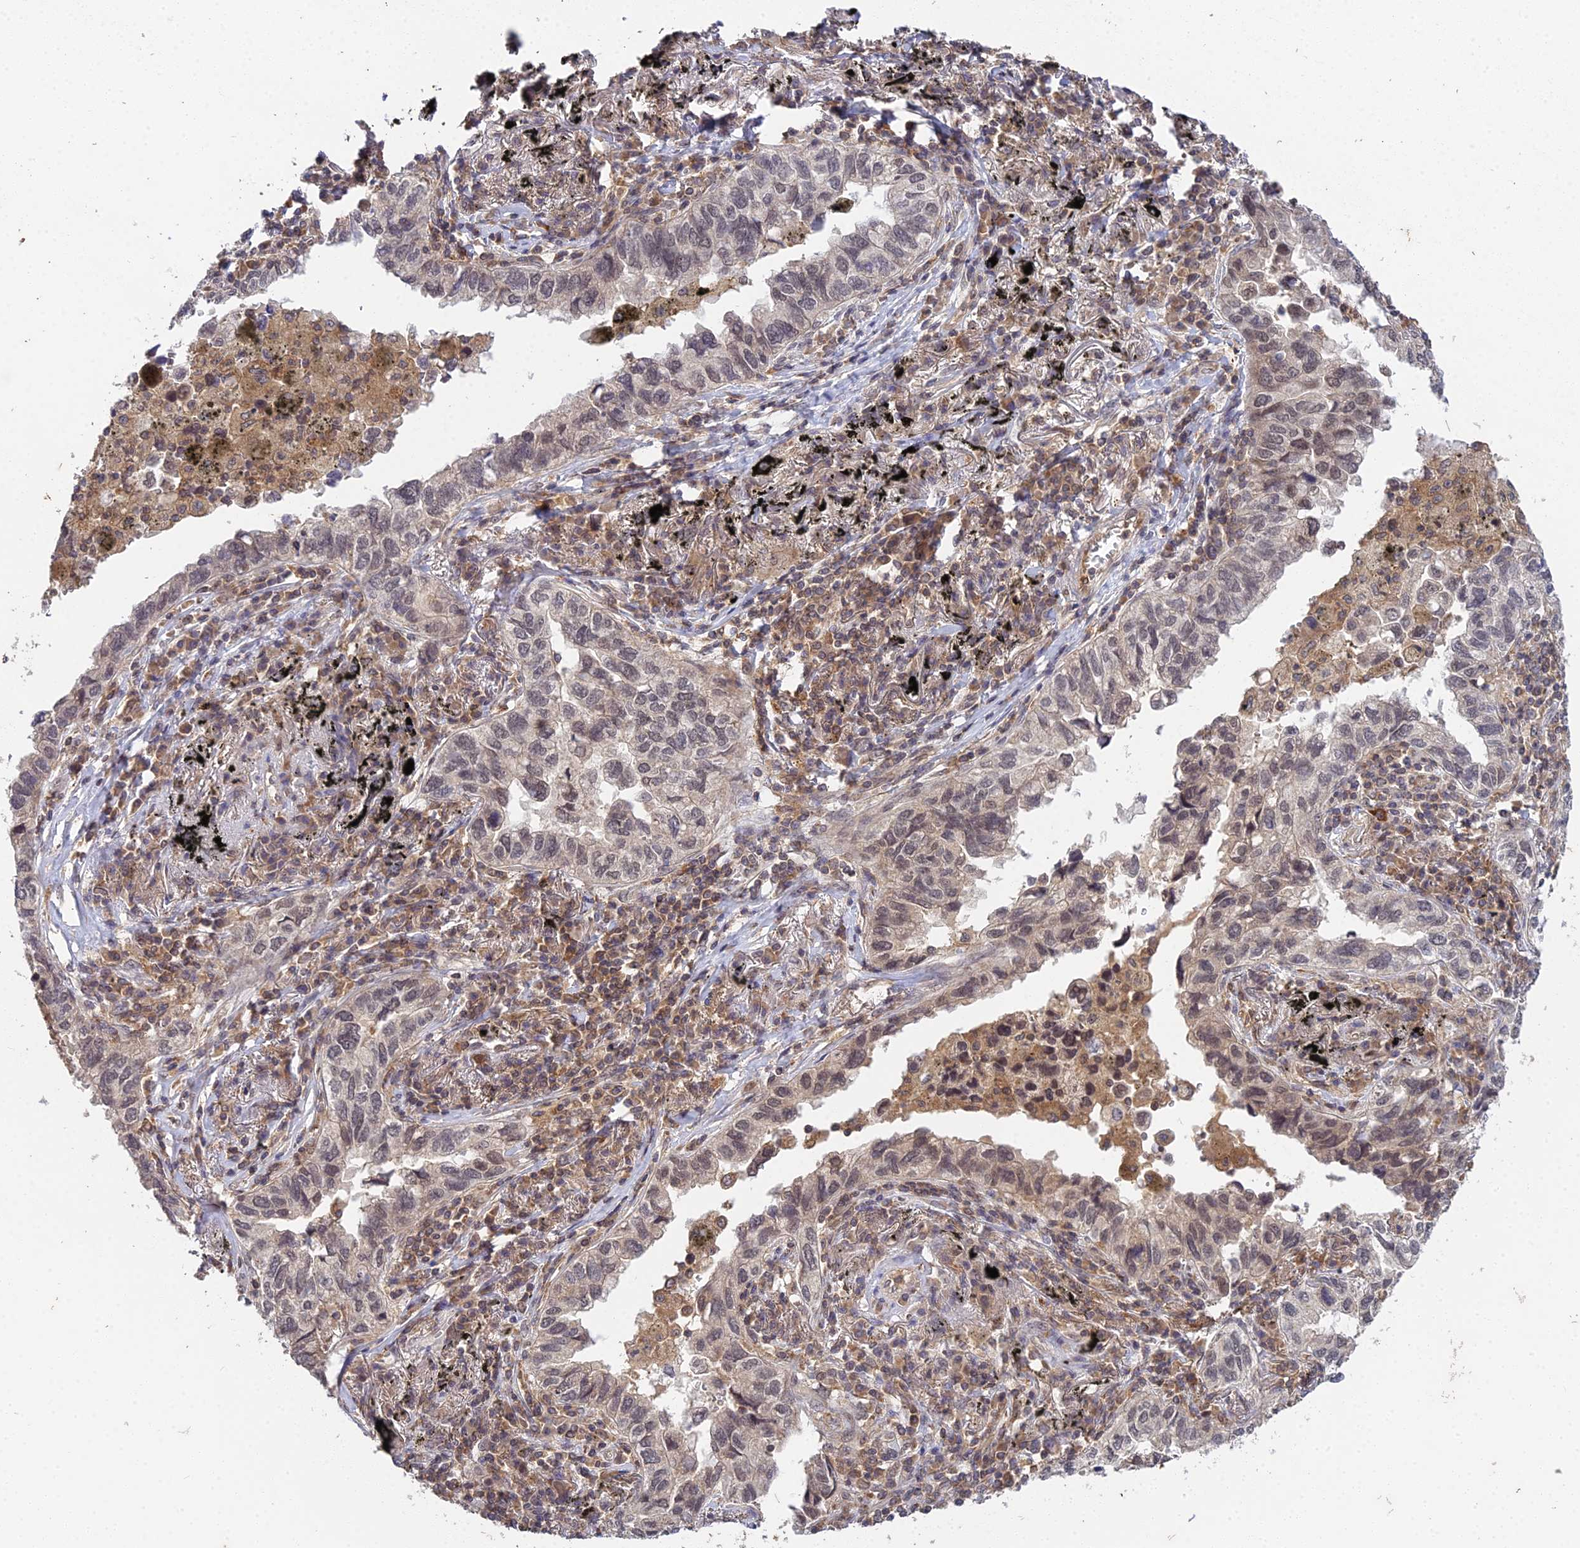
{"staining": {"intensity": "weak", "quantity": "25%-75%", "location": "nuclear"}, "tissue": "lung cancer", "cell_type": "Tumor cells", "image_type": "cancer", "snomed": [{"axis": "morphology", "description": "Adenocarcinoma, NOS"}, {"axis": "topography", "description": "Lung"}], "caption": "Immunohistochemistry (IHC) micrograph of adenocarcinoma (lung) stained for a protein (brown), which exhibits low levels of weak nuclear positivity in approximately 25%-75% of tumor cells.", "gene": "TPRX1", "patient": {"sex": "male", "age": 65}}